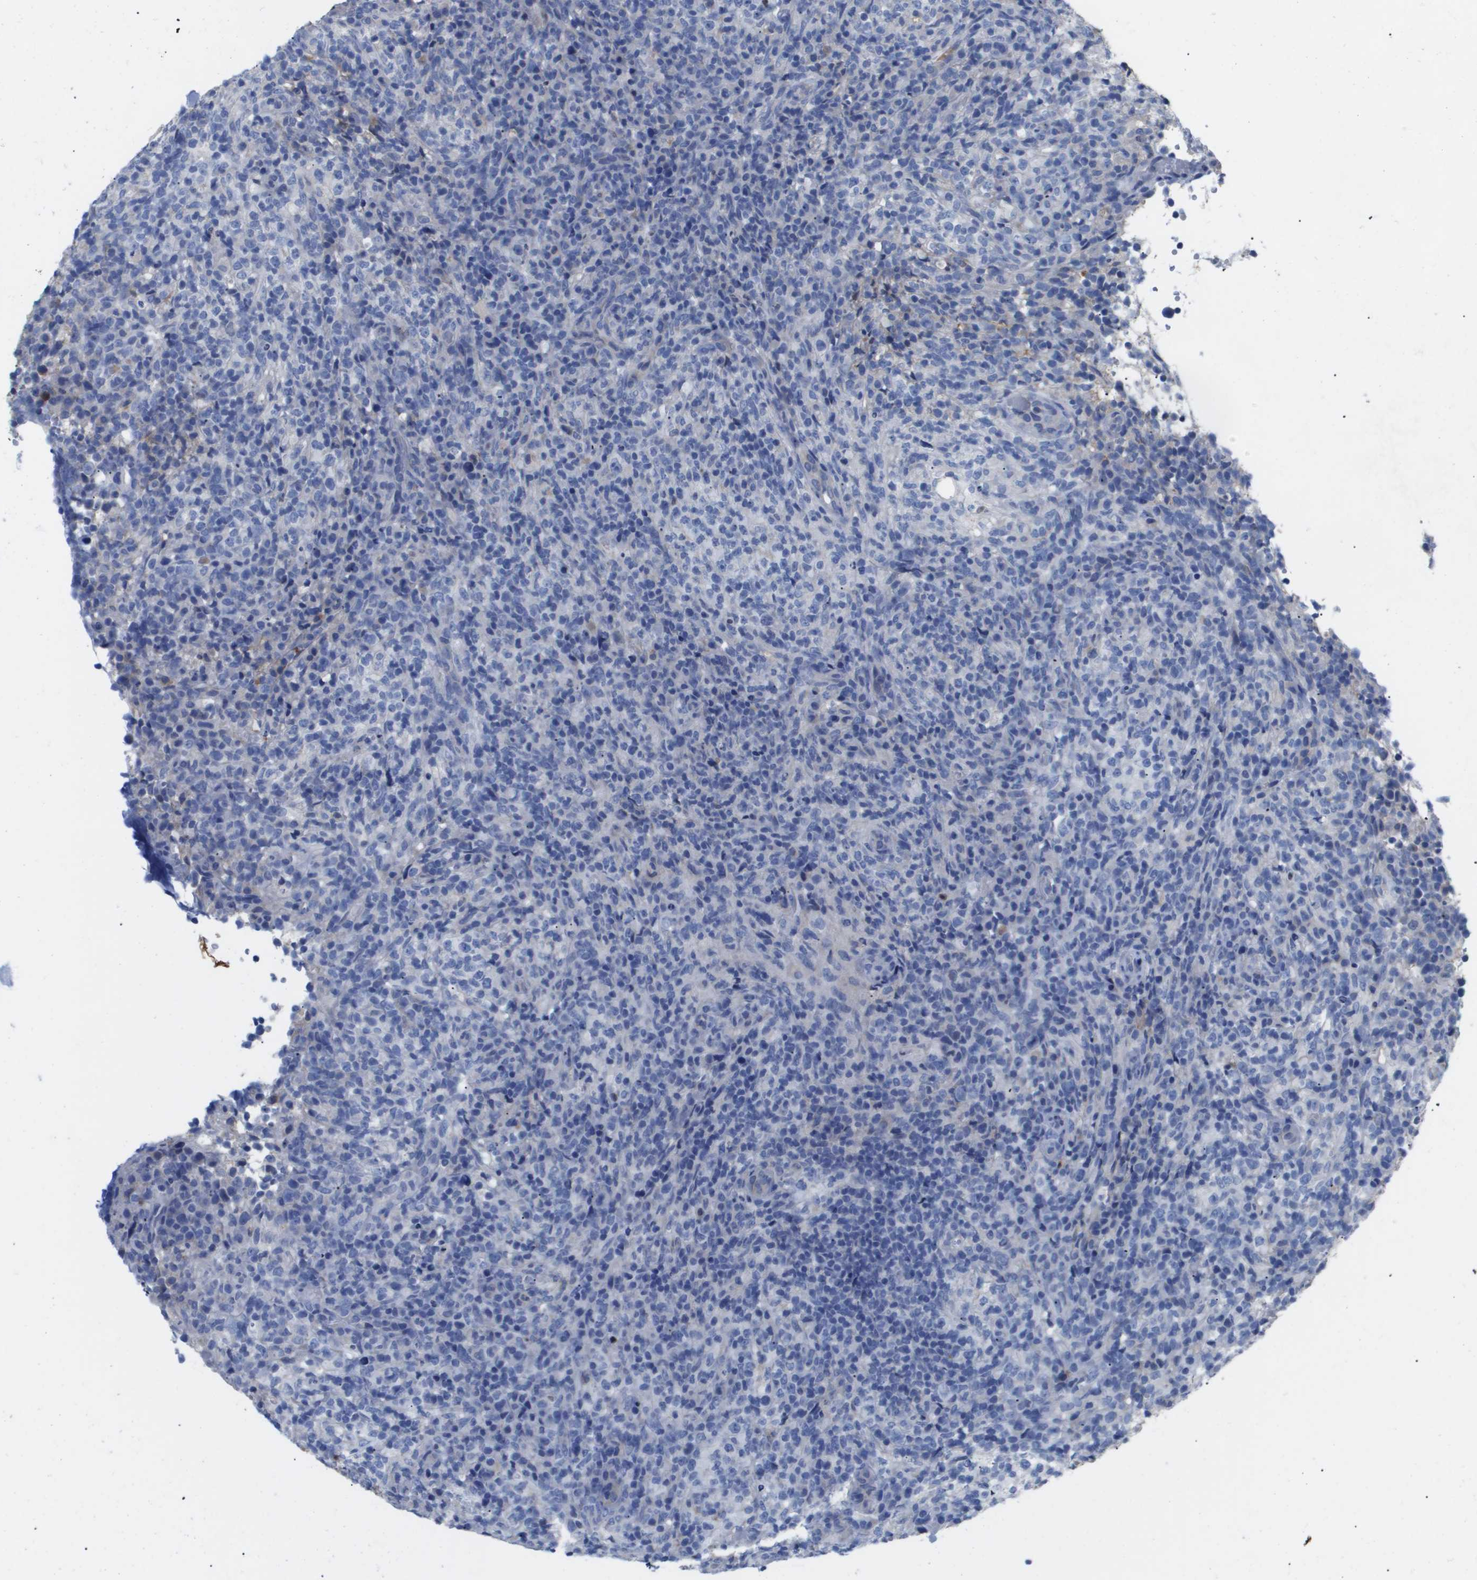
{"staining": {"intensity": "negative", "quantity": "none", "location": "none"}, "tissue": "lymphoma", "cell_type": "Tumor cells", "image_type": "cancer", "snomed": [{"axis": "morphology", "description": "Malignant lymphoma, non-Hodgkin's type, High grade"}, {"axis": "topography", "description": "Lymph node"}], "caption": "High magnification brightfield microscopy of malignant lymphoma, non-Hodgkin's type (high-grade) stained with DAB (3,3'-diaminobenzidine) (brown) and counterstained with hematoxylin (blue): tumor cells show no significant positivity.", "gene": "SERPINA6", "patient": {"sex": "female", "age": 76}}